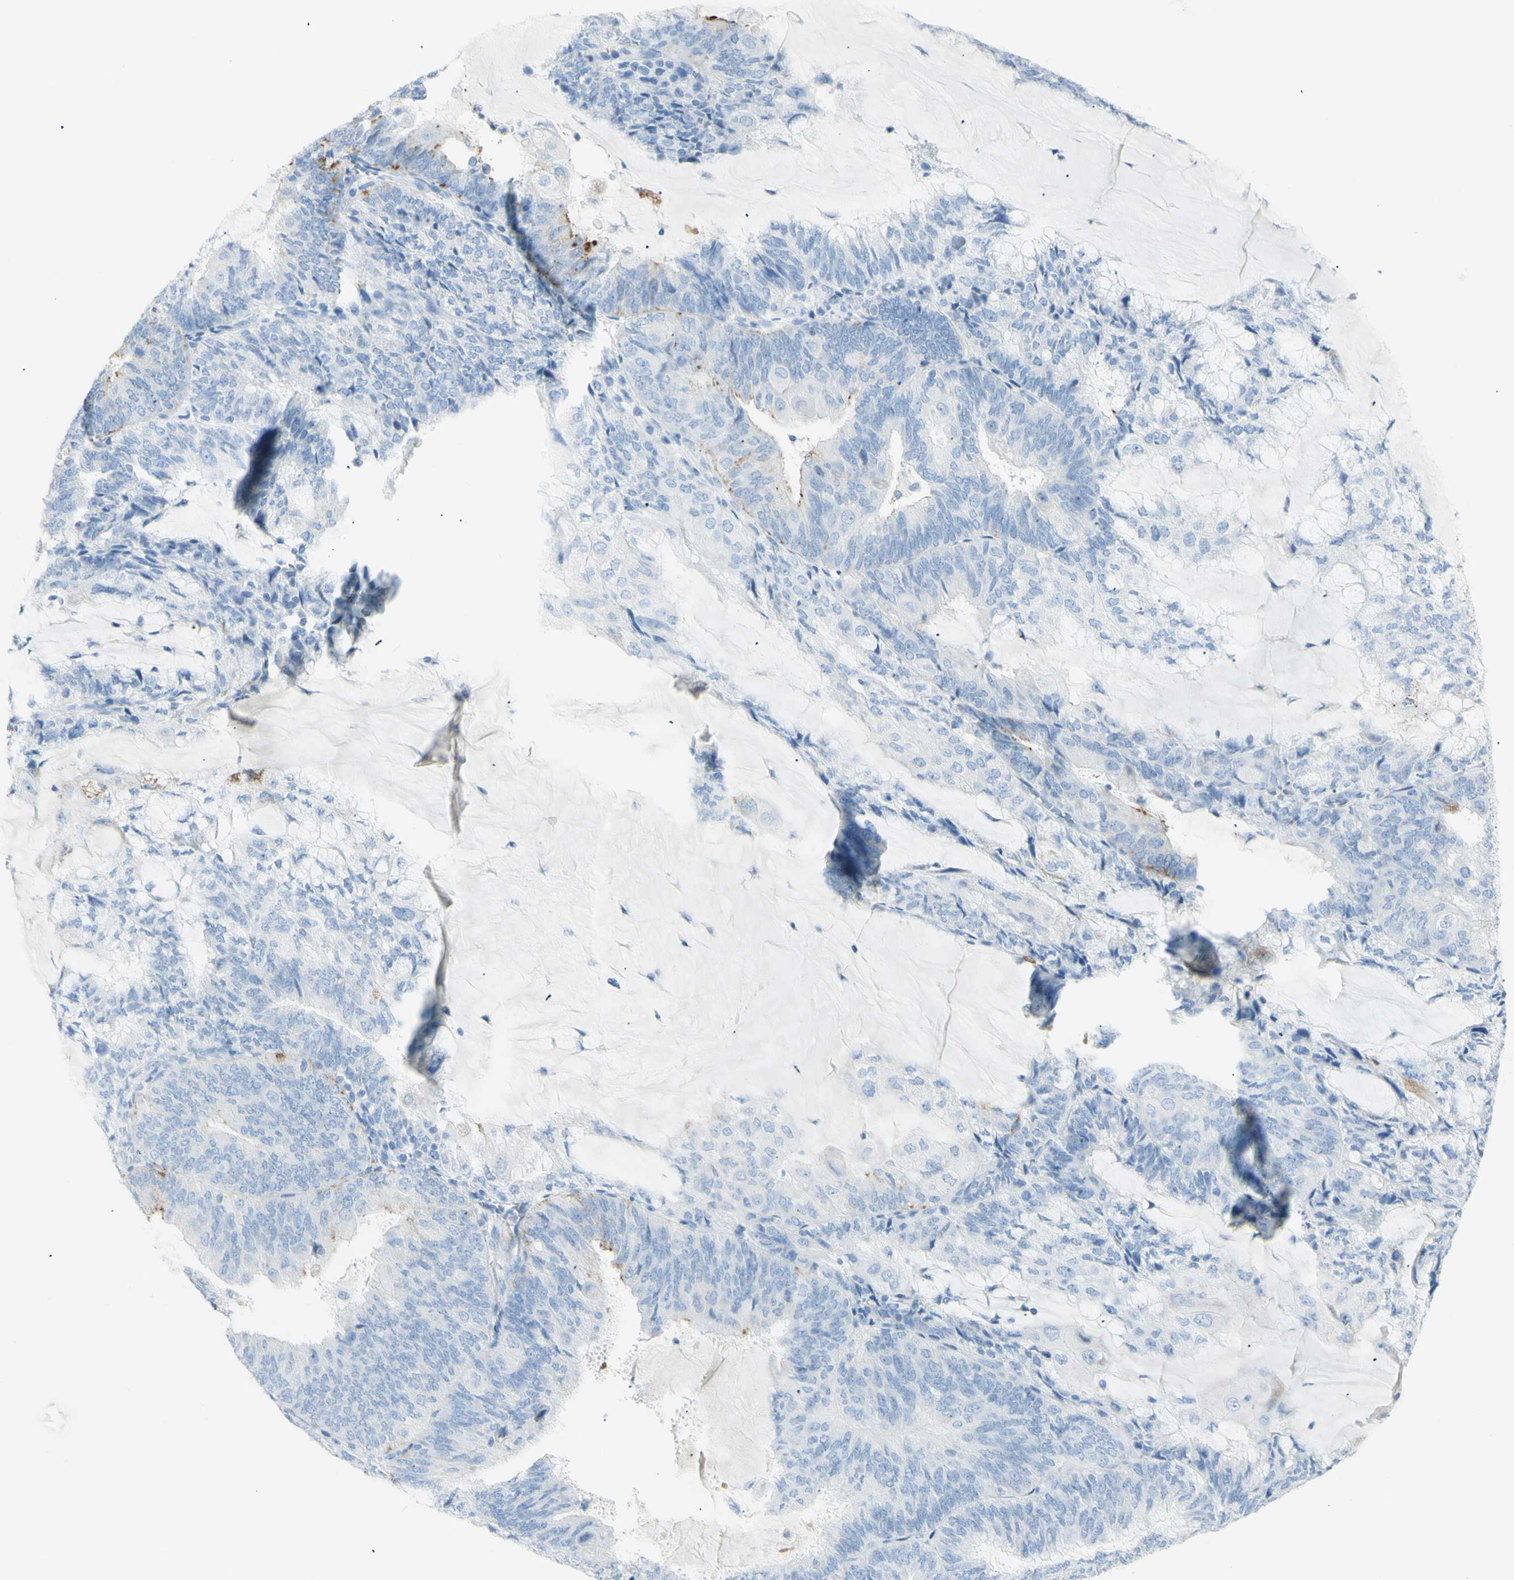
{"staining": {"intensity": "moderate", "quantity": "<25%", "location": "cytoplasmic/membranous"}, "tissue": "endometrial cancer", "cell_type": "Tumor cells", "image_type": "cancer", "snomed": [{"axis": "morphology", "description": "Adenocarcinoma, NOS"}, {"axis": "topography", "description": "Endometrium"}], "caption": "Tumor cells reveal low levels of moderate cytoplasmic/membranous positivity in approximately <25% of cells in human endometrial cancer (adenocarcinoma).", "gene": "LETM1", "patient": {"sex": "female", "age": 81}}